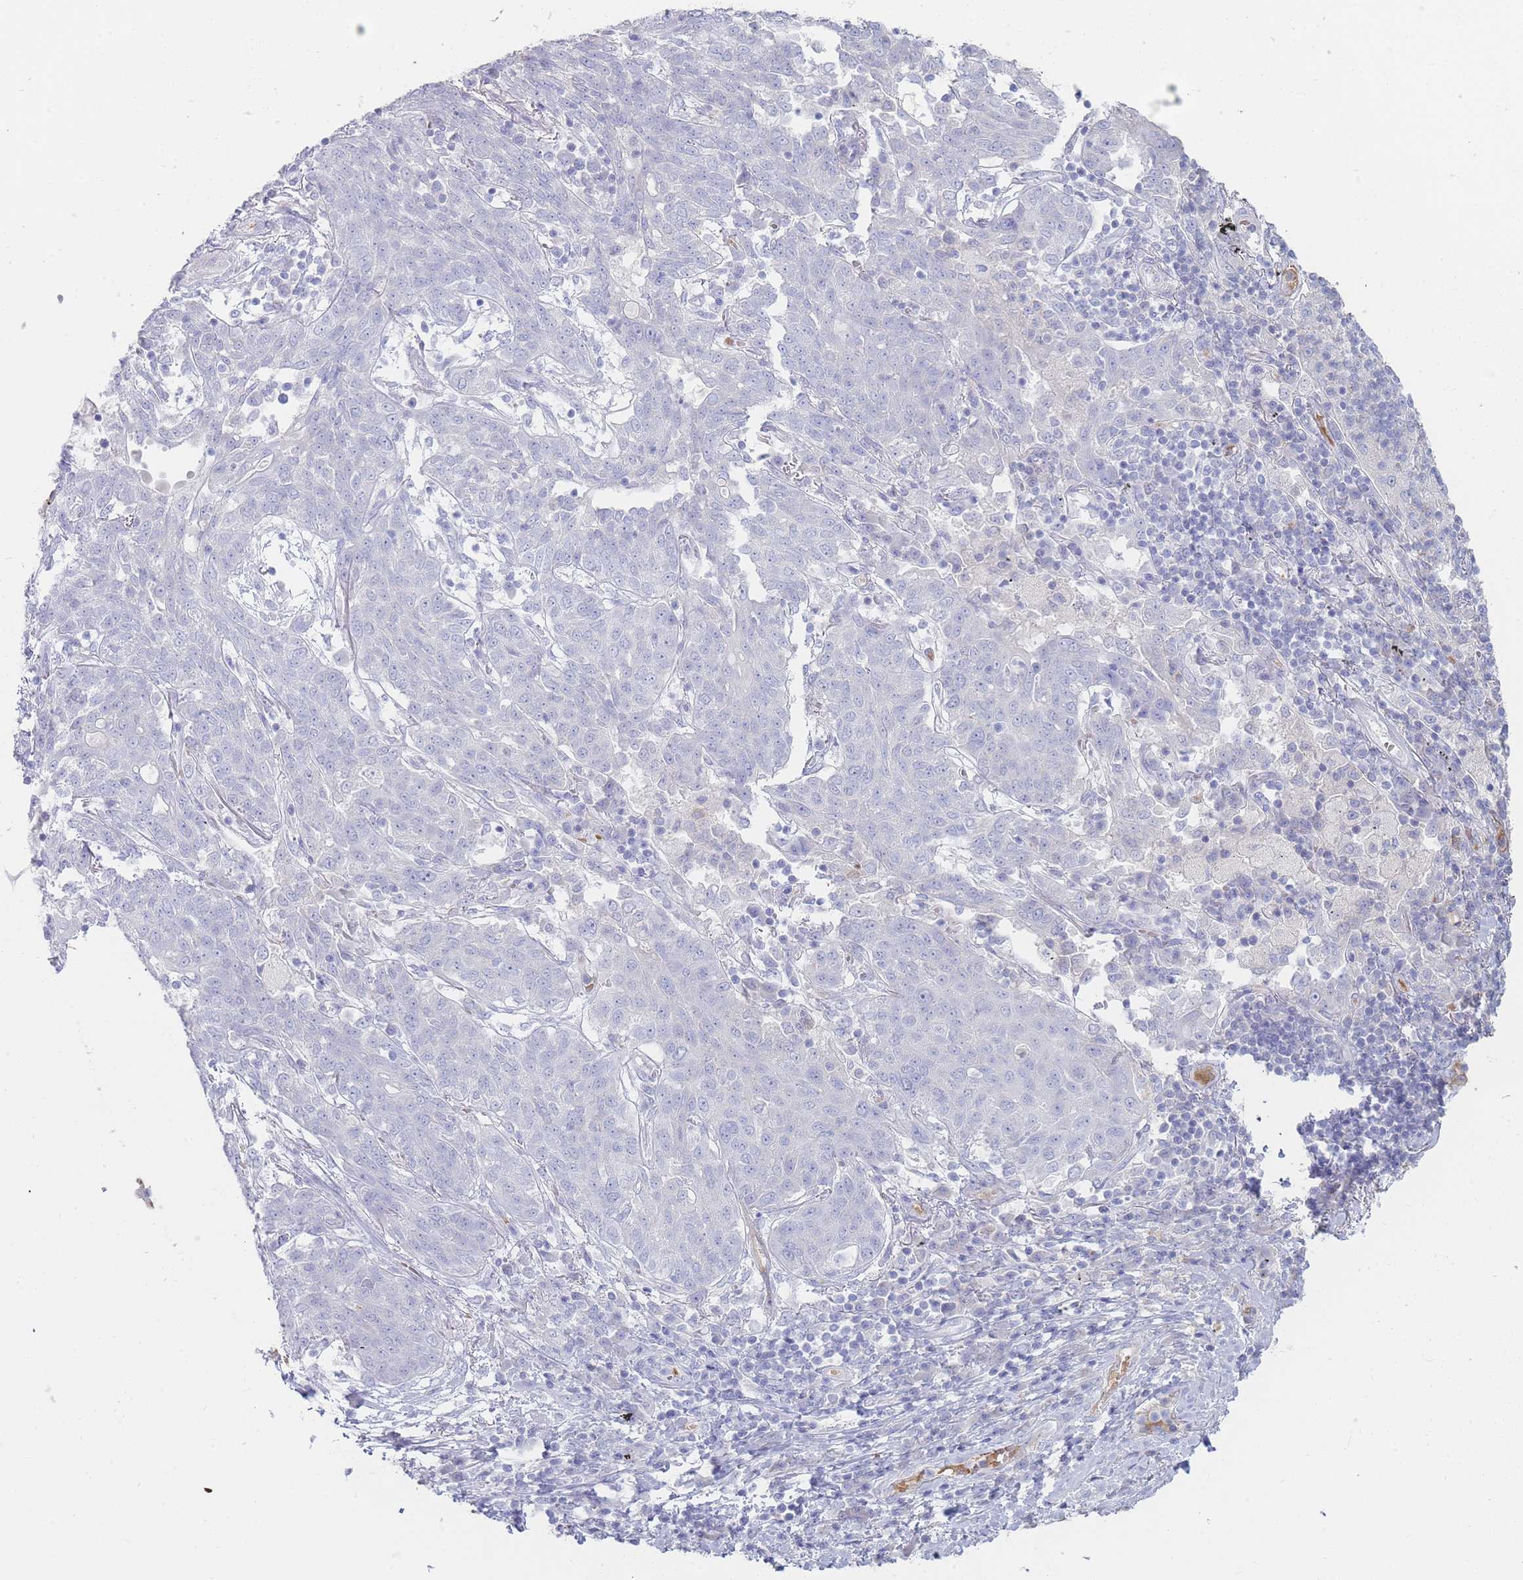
{"staining": {"intensity": "negative", "quantity": "none", "location": "none"}, "tissue": "lung cancer", "cell_type": "Tumor cells", "image_type": "cancer", "snomed": [{"axis": "morphology", "description": "Squamous cell carcinoma, NOS"}, {"axis": "topography", "description": "Lung"}], "caption": "There is no significant positivity in tumor cells of lung cancer. (IHC, brightfield microscopy, high magnification).", "gene": "HBG2", "patient": {"sex": "female", "age": 70}}